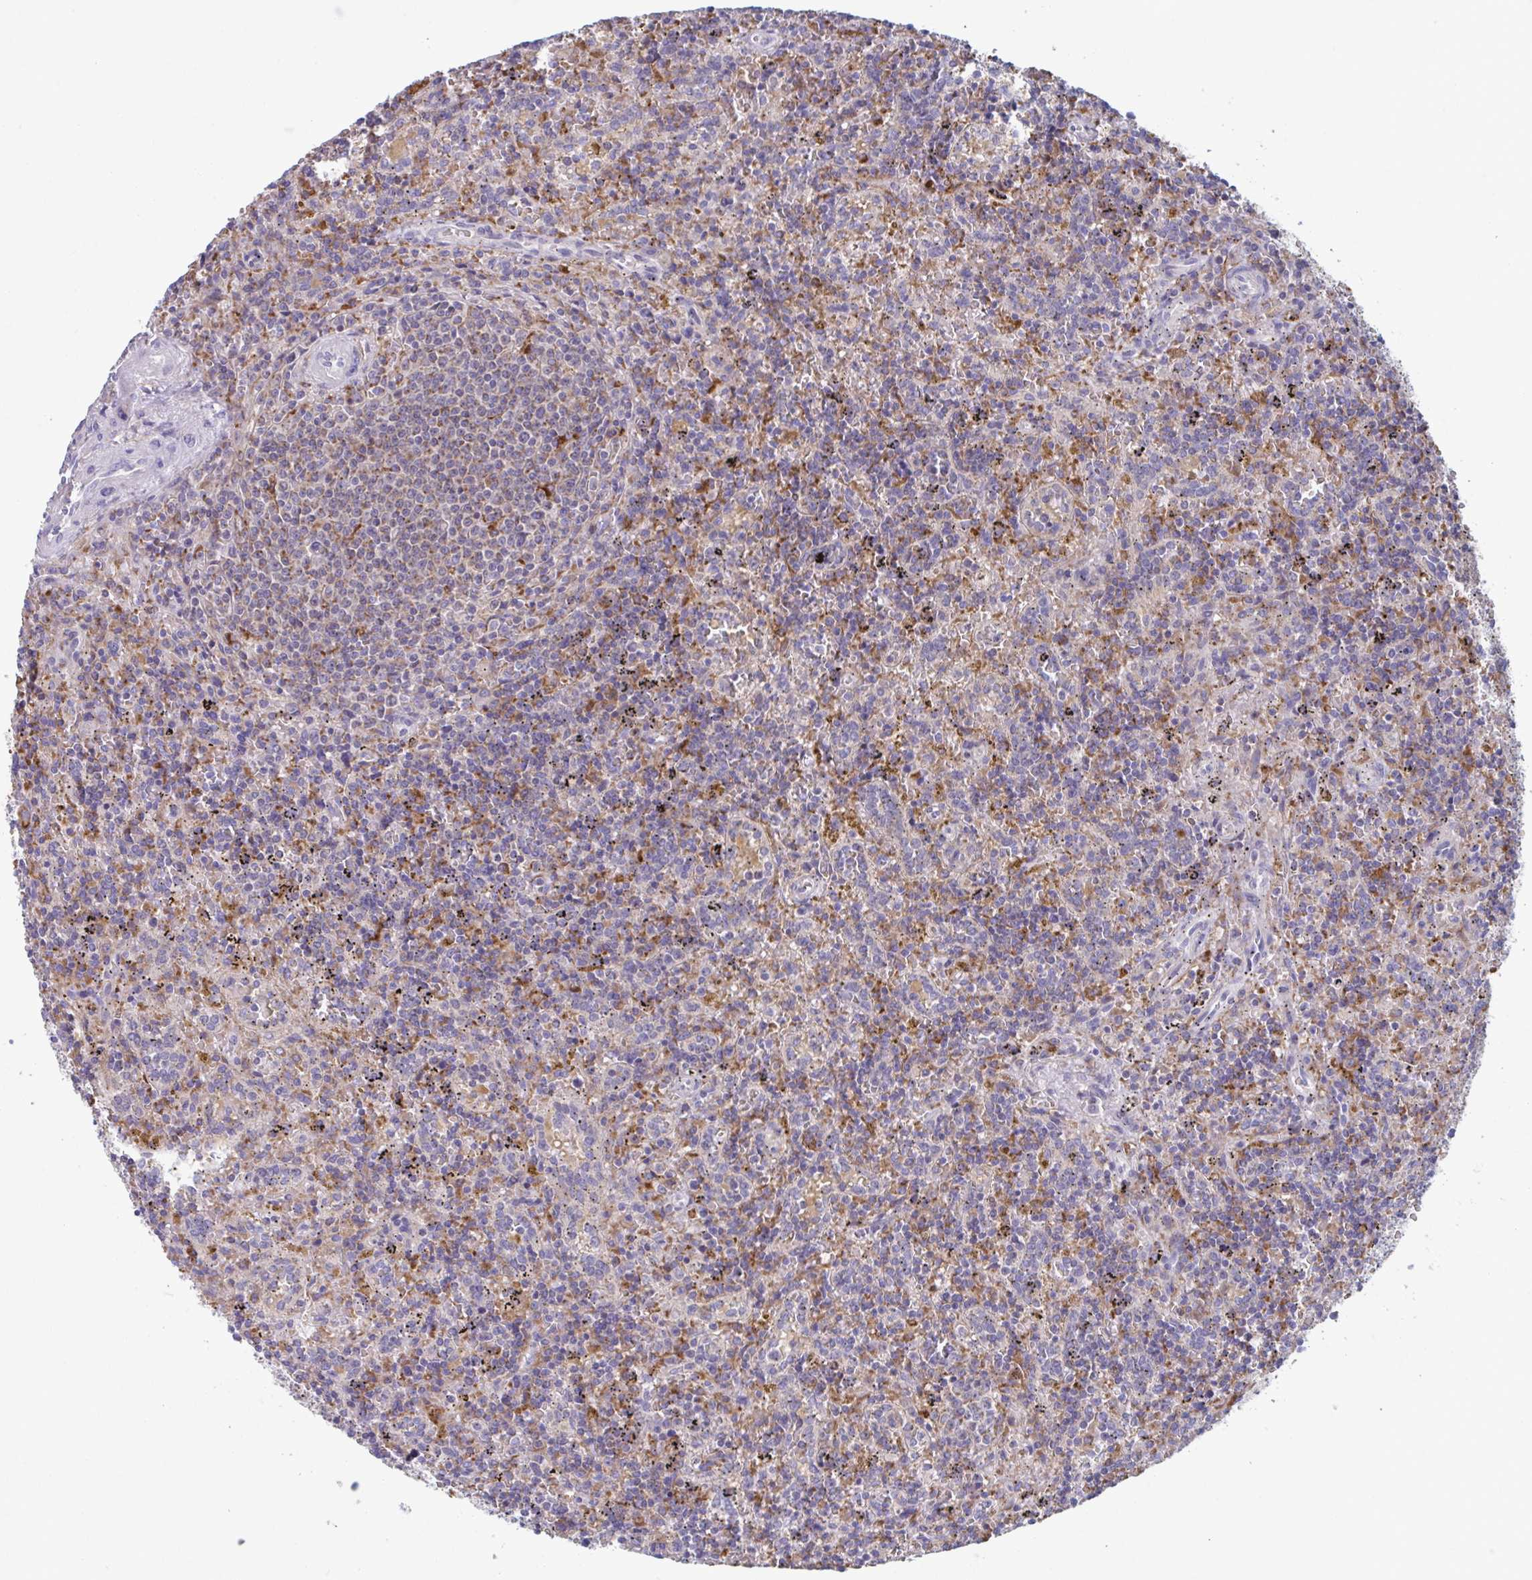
{"staining": {"intensity": "negative", "quantity": "none", "location": "none"}, "tissue": "lymphoma", "cell_type": "Tumor cells", "image_type": "cancer", "snomed": [{"axis": "morphology", "description": "Malignant lymphoma, non-Hodgkin's type, Low grade"}, {"axis": "topography", "description": "Spleen"}], "caption": "DAB immunohistochemical staining of human malignant lymphoma, non-Hodgkin's type (low-grade) demonstrates no significant staining in tumor cells. (Brightfield microscopy of DAB (3,3'-diaminobenzidine) immunohistochemistry at high magnification).", "gene": "NIPSNAP1", "patient": {"sex": "male", "age": 67}}